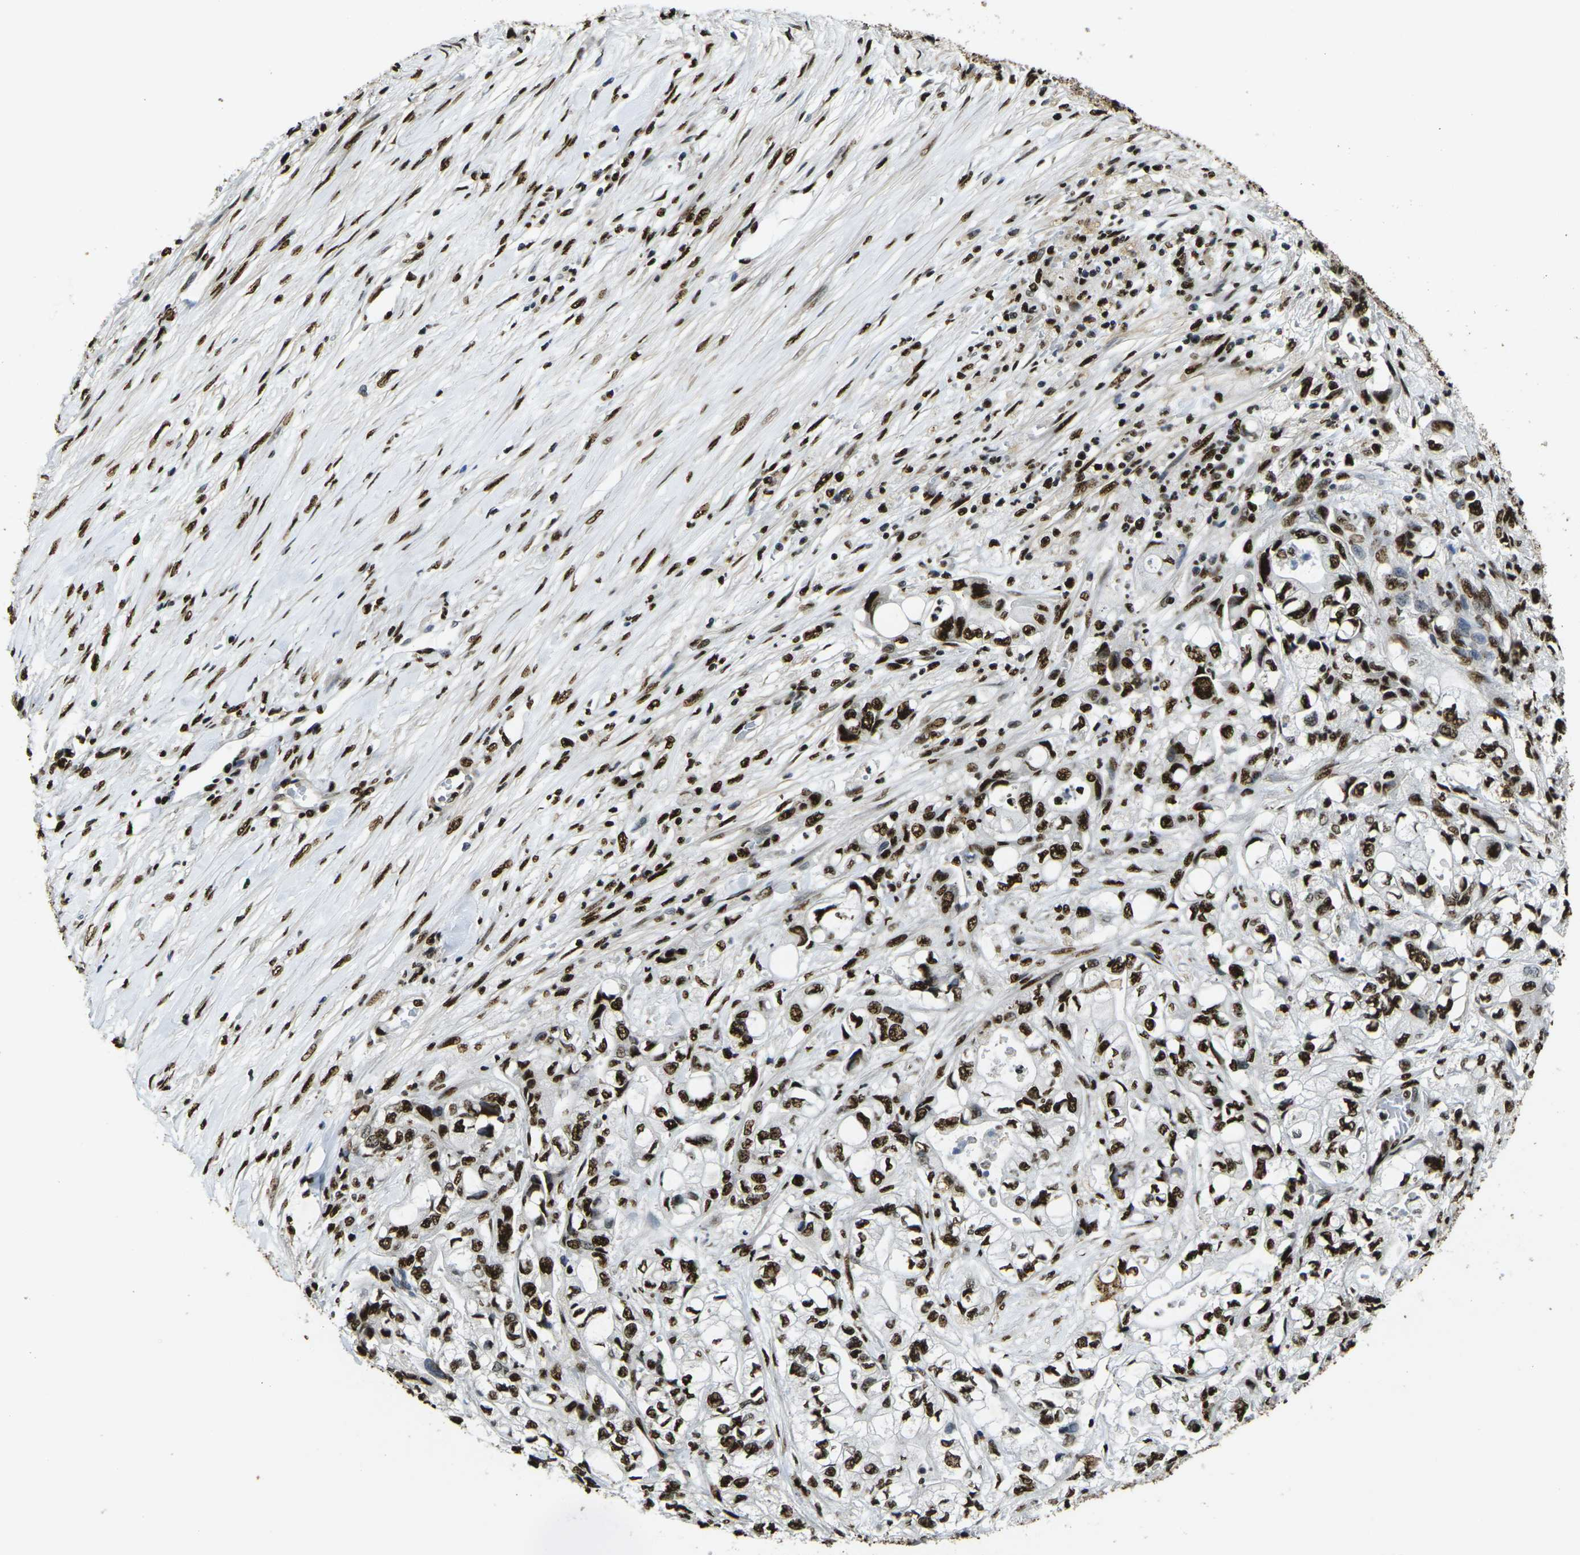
{"staining": {"intensity": "strong", "quantity": ">75%", "location": "nuclear"}, "tissue": "pancreatic cancer", "cell_type": "Tumor cells", "image_type": "cancer", "snomed": [{"axis": "morphology", "description": "Adenocarcinoma, NOS"}, {"axis": "topography", "description": "Pancreas"}], "caption": "Protein analysis of pancreatic adenocarcinoma tissue reveals strong nuclear expression in about >75% of tumor cells.", "gene": "SMARCC1", "patient": {"sex": "male", "age": 79}}